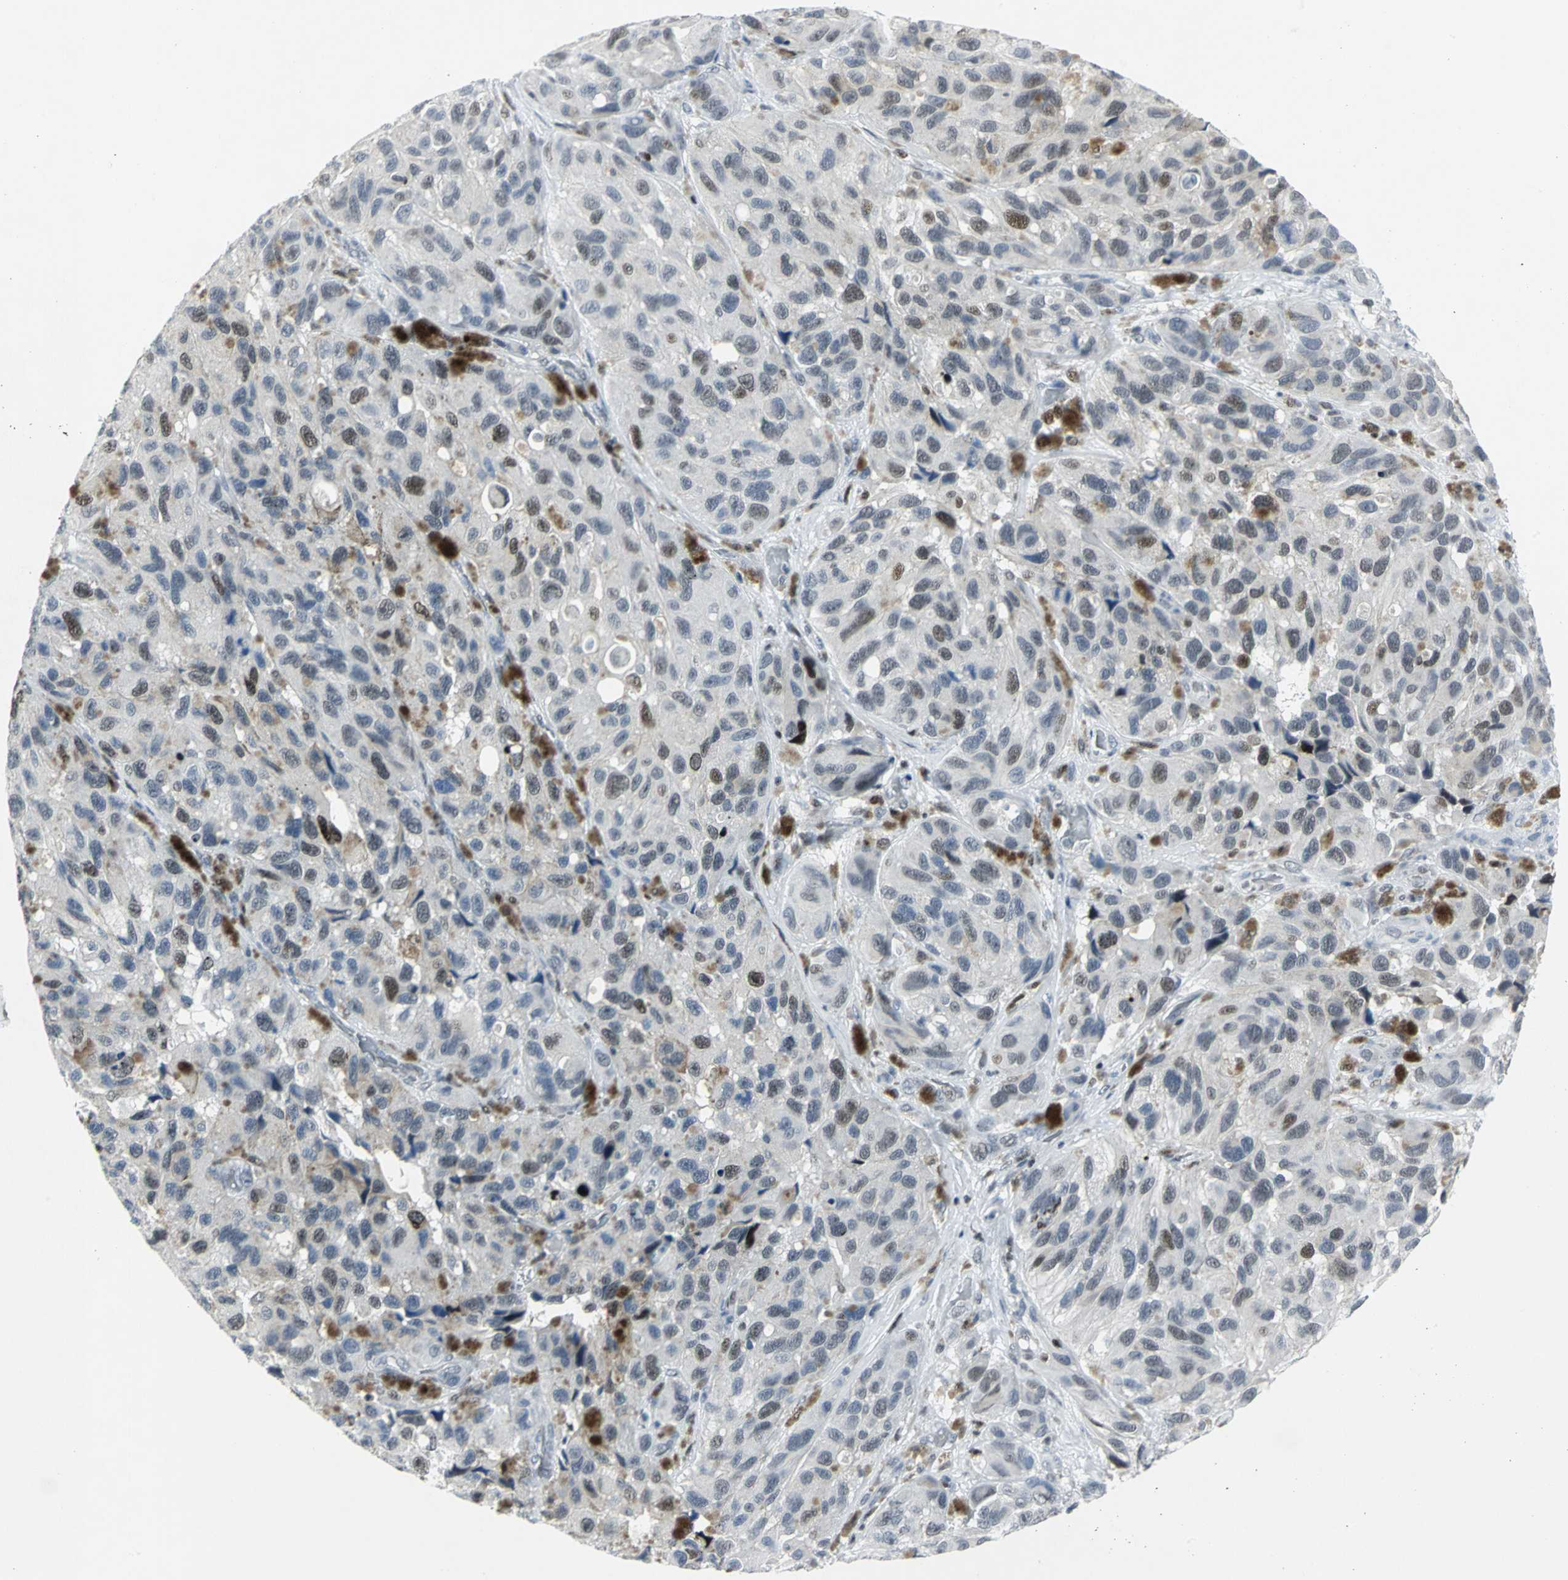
{"staining": {"intensity": "moderate", "quantity": "25%-75%", "location": "nuclear"}, "tissue": "melanoma", "cell_type": "Tumor cells", "image_type": "cancer", "snomed": [{"axis": "morphology", "description": "Malignant melanoma, NOS"}, {"axis": "topography", "description": "Skin"}], "caption": "Brown immunohistochemical staining in melanoma displays moderate nuclear expression in about 25%-75% of tumor cells.", "gene": "RPA1", "patient": {"sex": "female", "age": 73}}